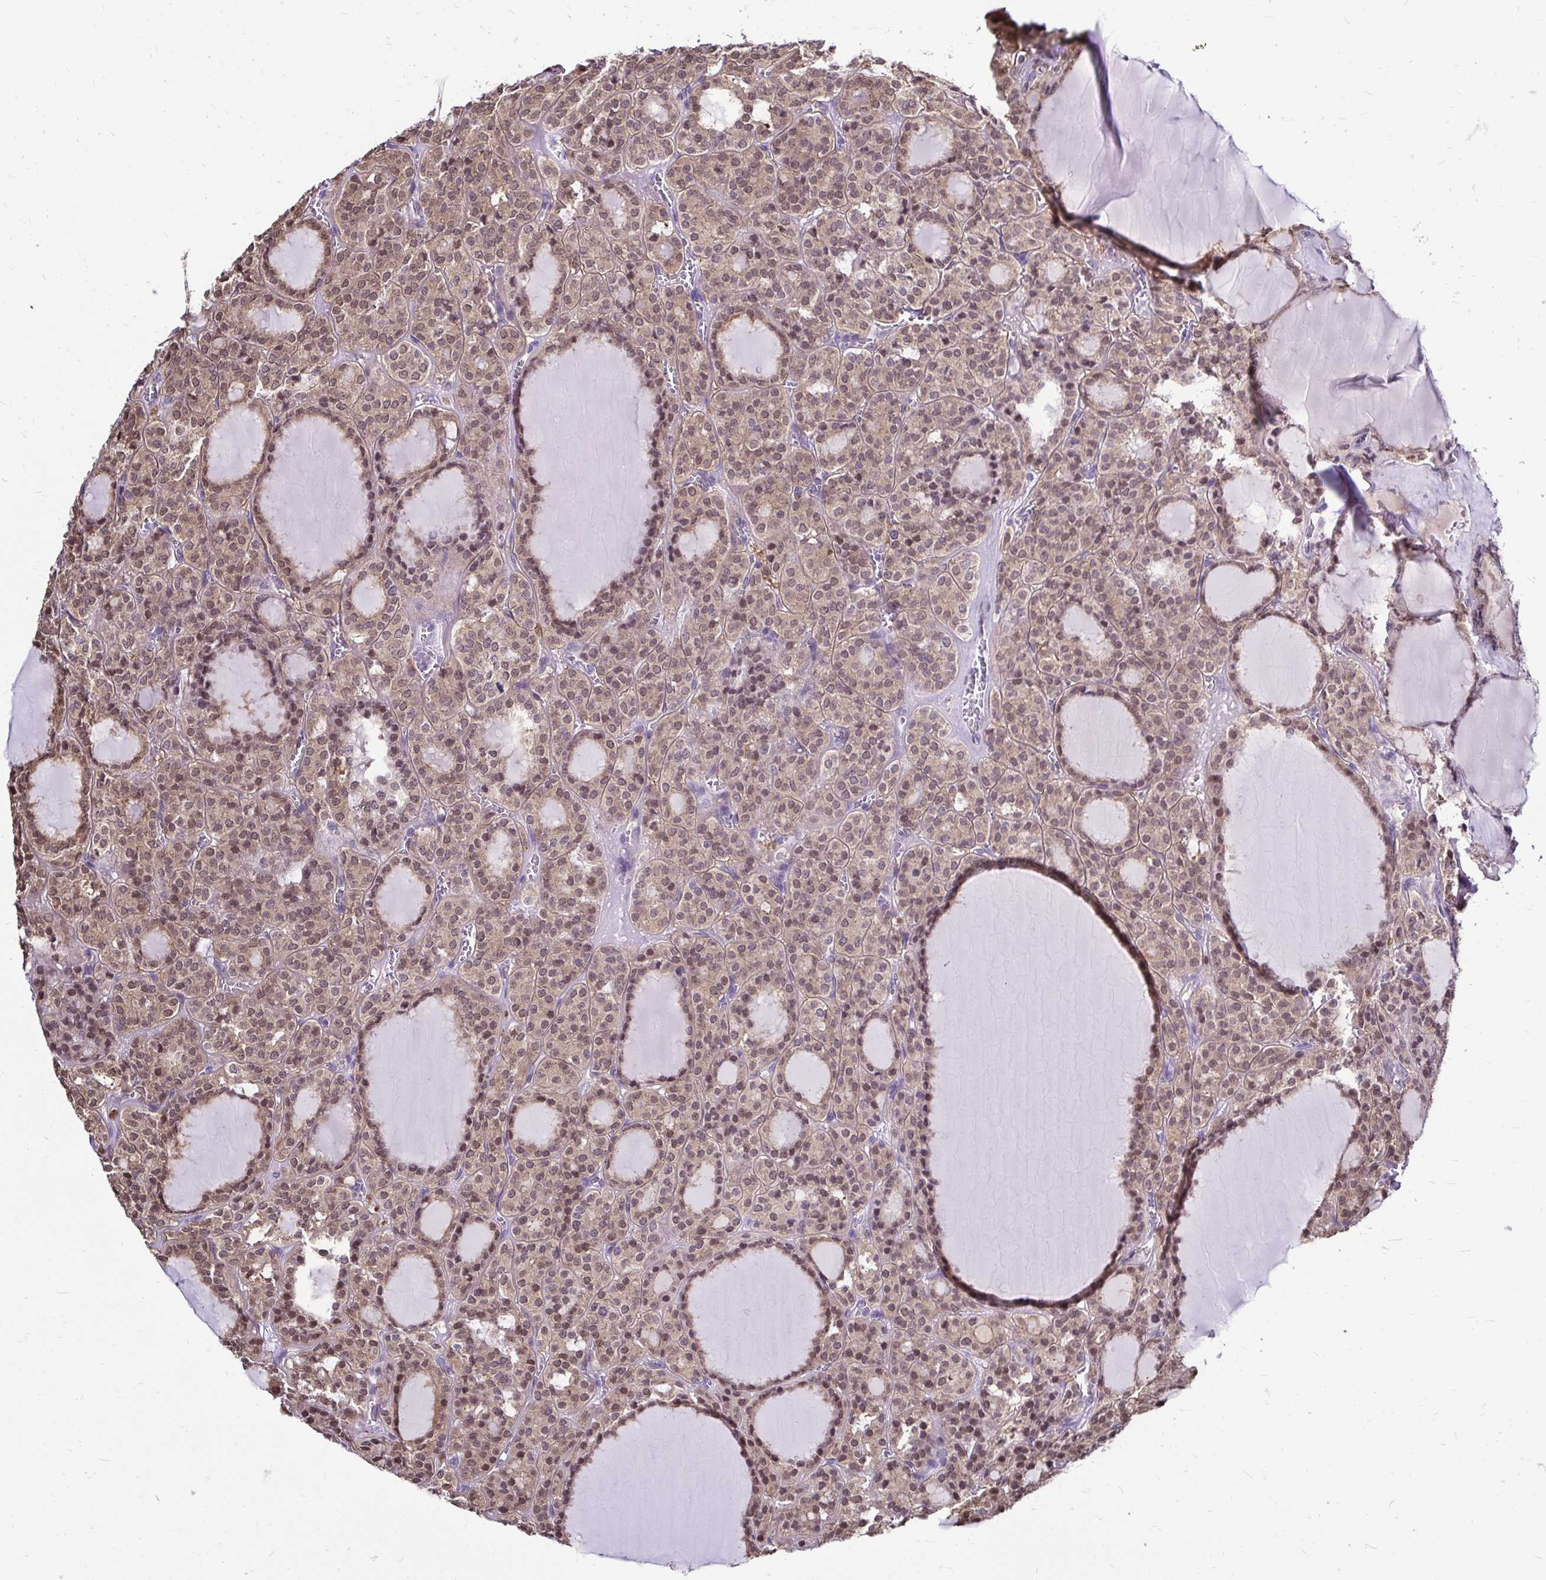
{"staining": {"intensity": "moderate", "quantity": ">75%", "location": "nuclear"}, "tissue": "thyroid cancer", "cell_type": "Tumor cells", "image_type": "cancer", "snomed": [{"axis": "morphology", "description": "Follicular adenoma carcinoma, NOS"}, {"axis": "topography", "description": "Thyroid gland"}], "caption": "The photomicrograph demonstrates a brown stain indicating the presence of a protein in the nuclear of tumor cells in follicular adenoma carcinoma (thyroid).", "gene": "IDH1", "patient": {"sex": "female", "age": 63}}